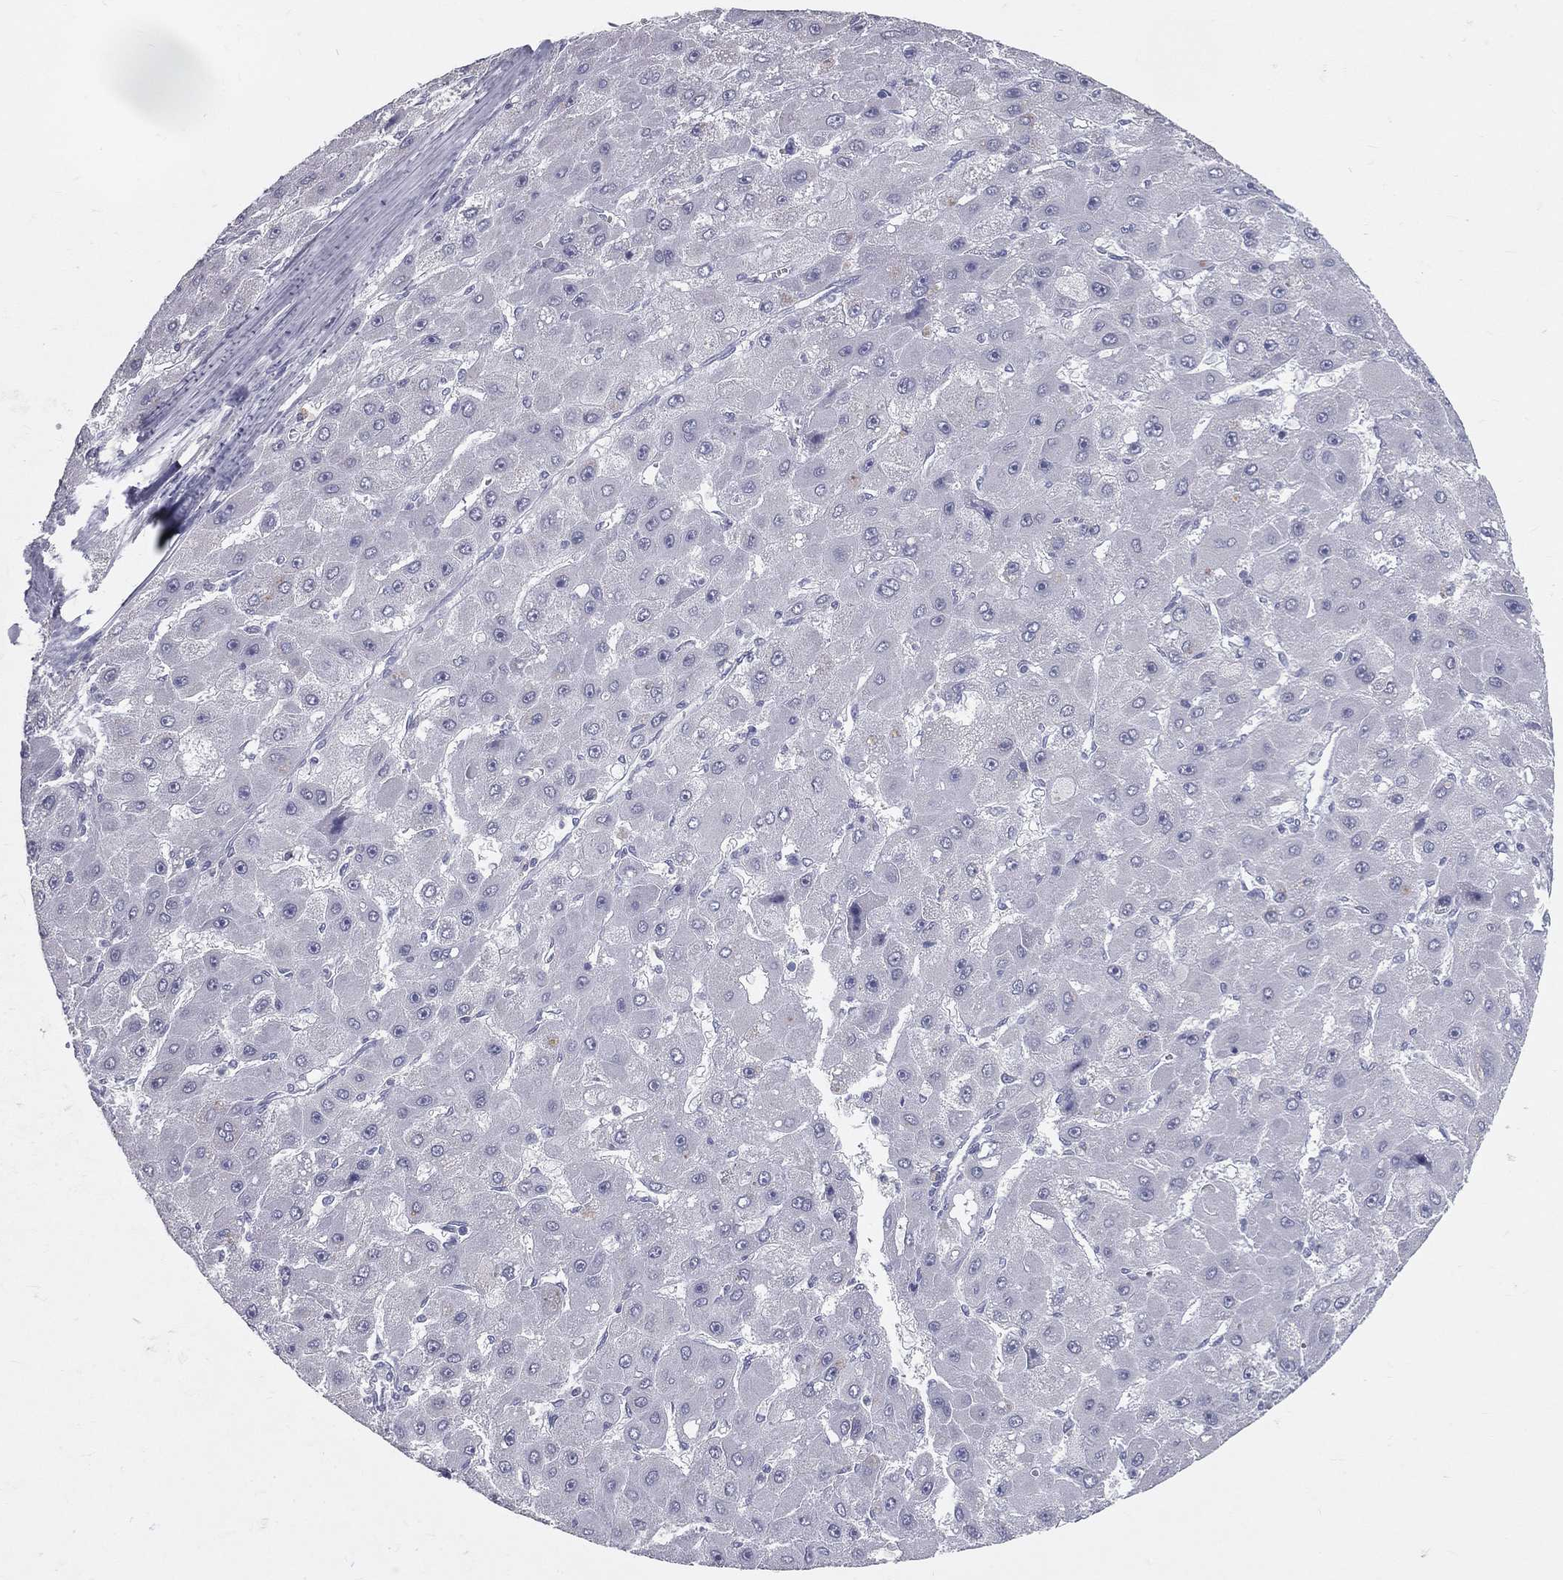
{"staining": {"intensity": "negative", "quantity": "none", "location": "none"}, "tissue": "liver cancer", "cell_type": "Tumor cells", "image_type": "cancer", "snomed": [{"axis": "morphology", "description": "Carcinoma, Hepatocellular, NOS"}, {"axis": "topography", "description": "Liver"}], "caption": "DAB (3,3'-diaminobenzidine) immunohistochemical staining of human liver hepatocellular carcinoma reveals no significant expression in tumor cells.", "gene": "TFPI2", "patient": {"sex": "female", "age": 25}}